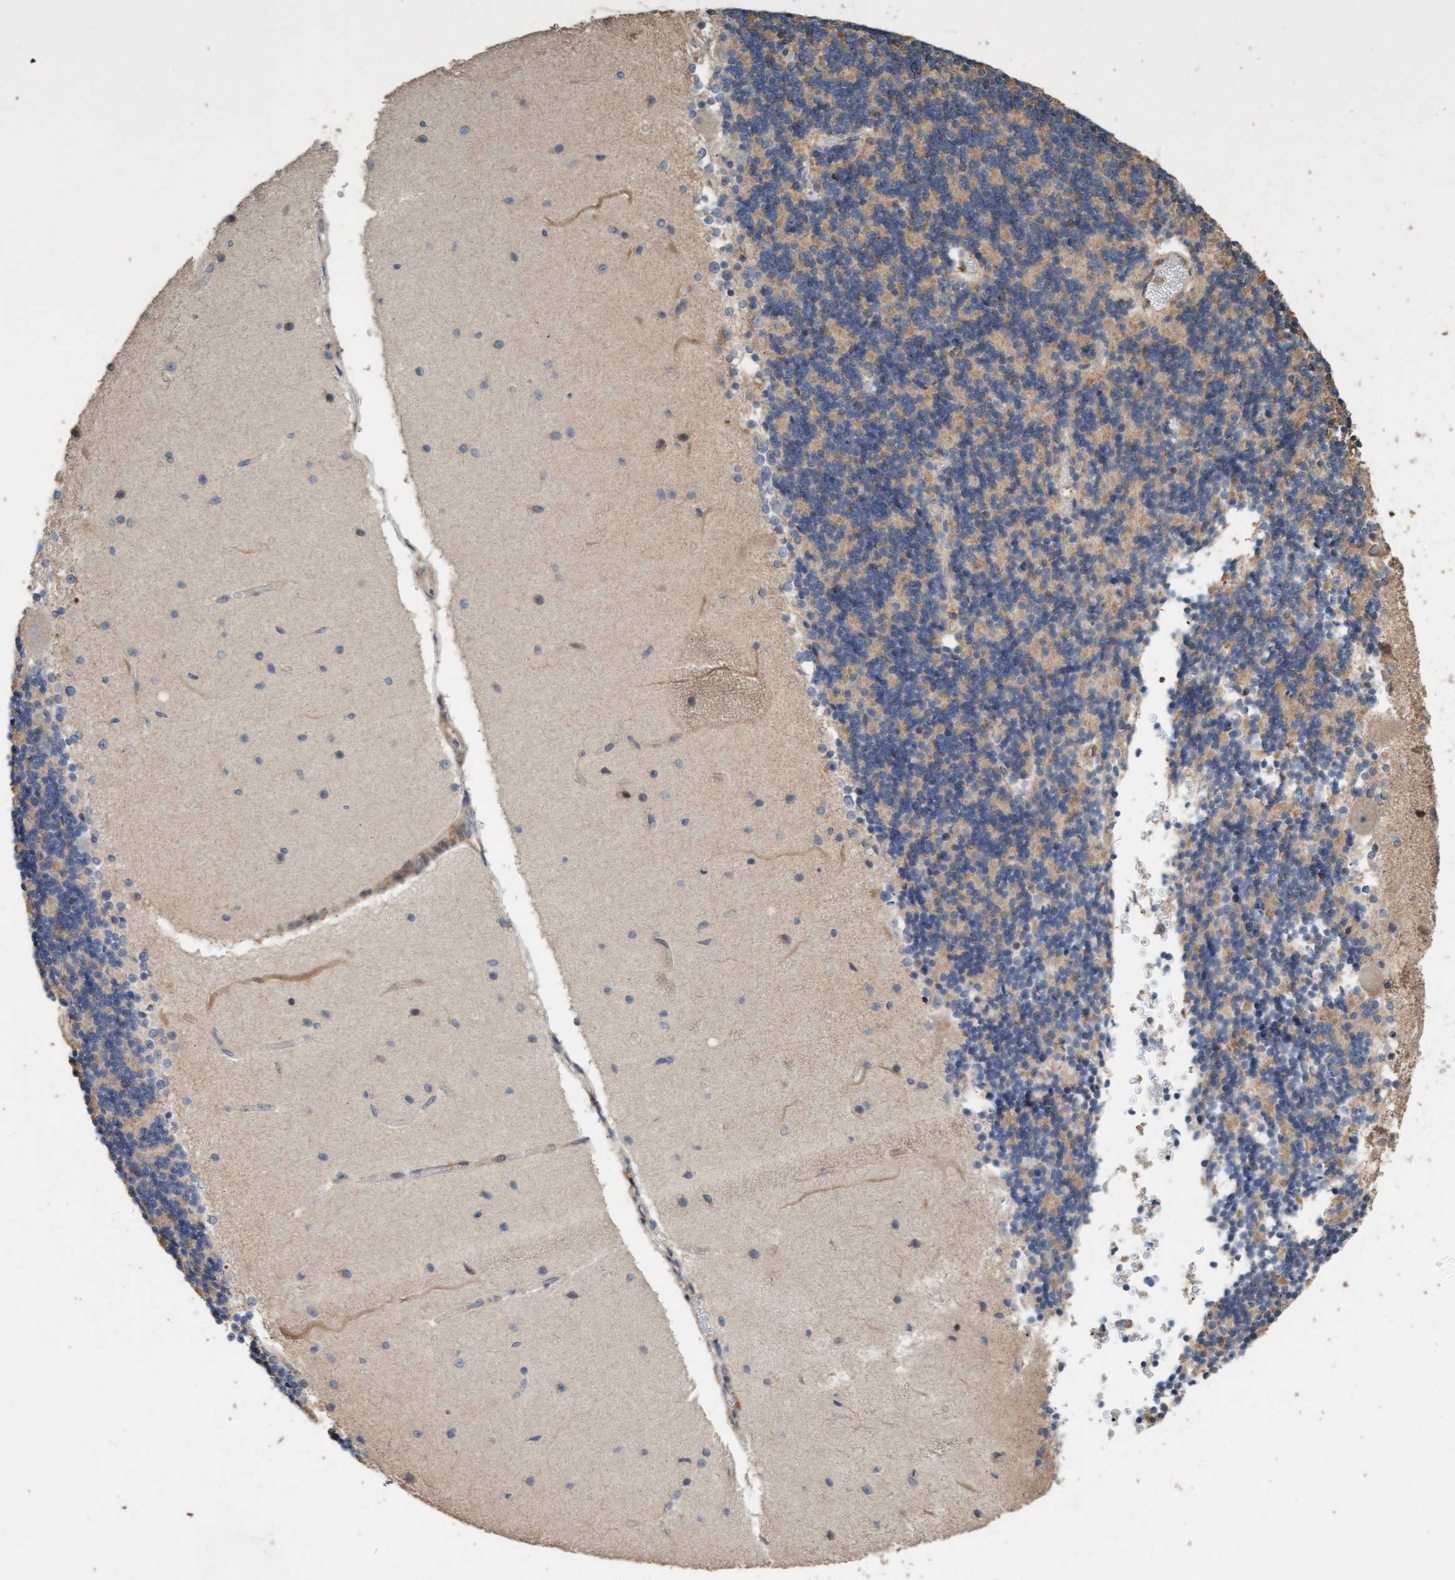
{"staining": {"intensity": "weak", "quantity": "25%-75%", "location": "cytoplasmic/membranous"}, "tissue": "cerebellum", "cell_type": "Cells in granular layer", "image_type": "normal", "snomed": [{"axis": "morphology", "description": "Normal tissue, NOS"}, {"axis": "topography", "description": "Cerebellum"}], "caption": "Immunohistochemistry of normal cerebellum shows low levels of weak cytoplasmic/membranous staining in about 25%-75% of cells in granular layer.", "gene": "LONRF1", "patient": {"sex": "female", "age": 54}}